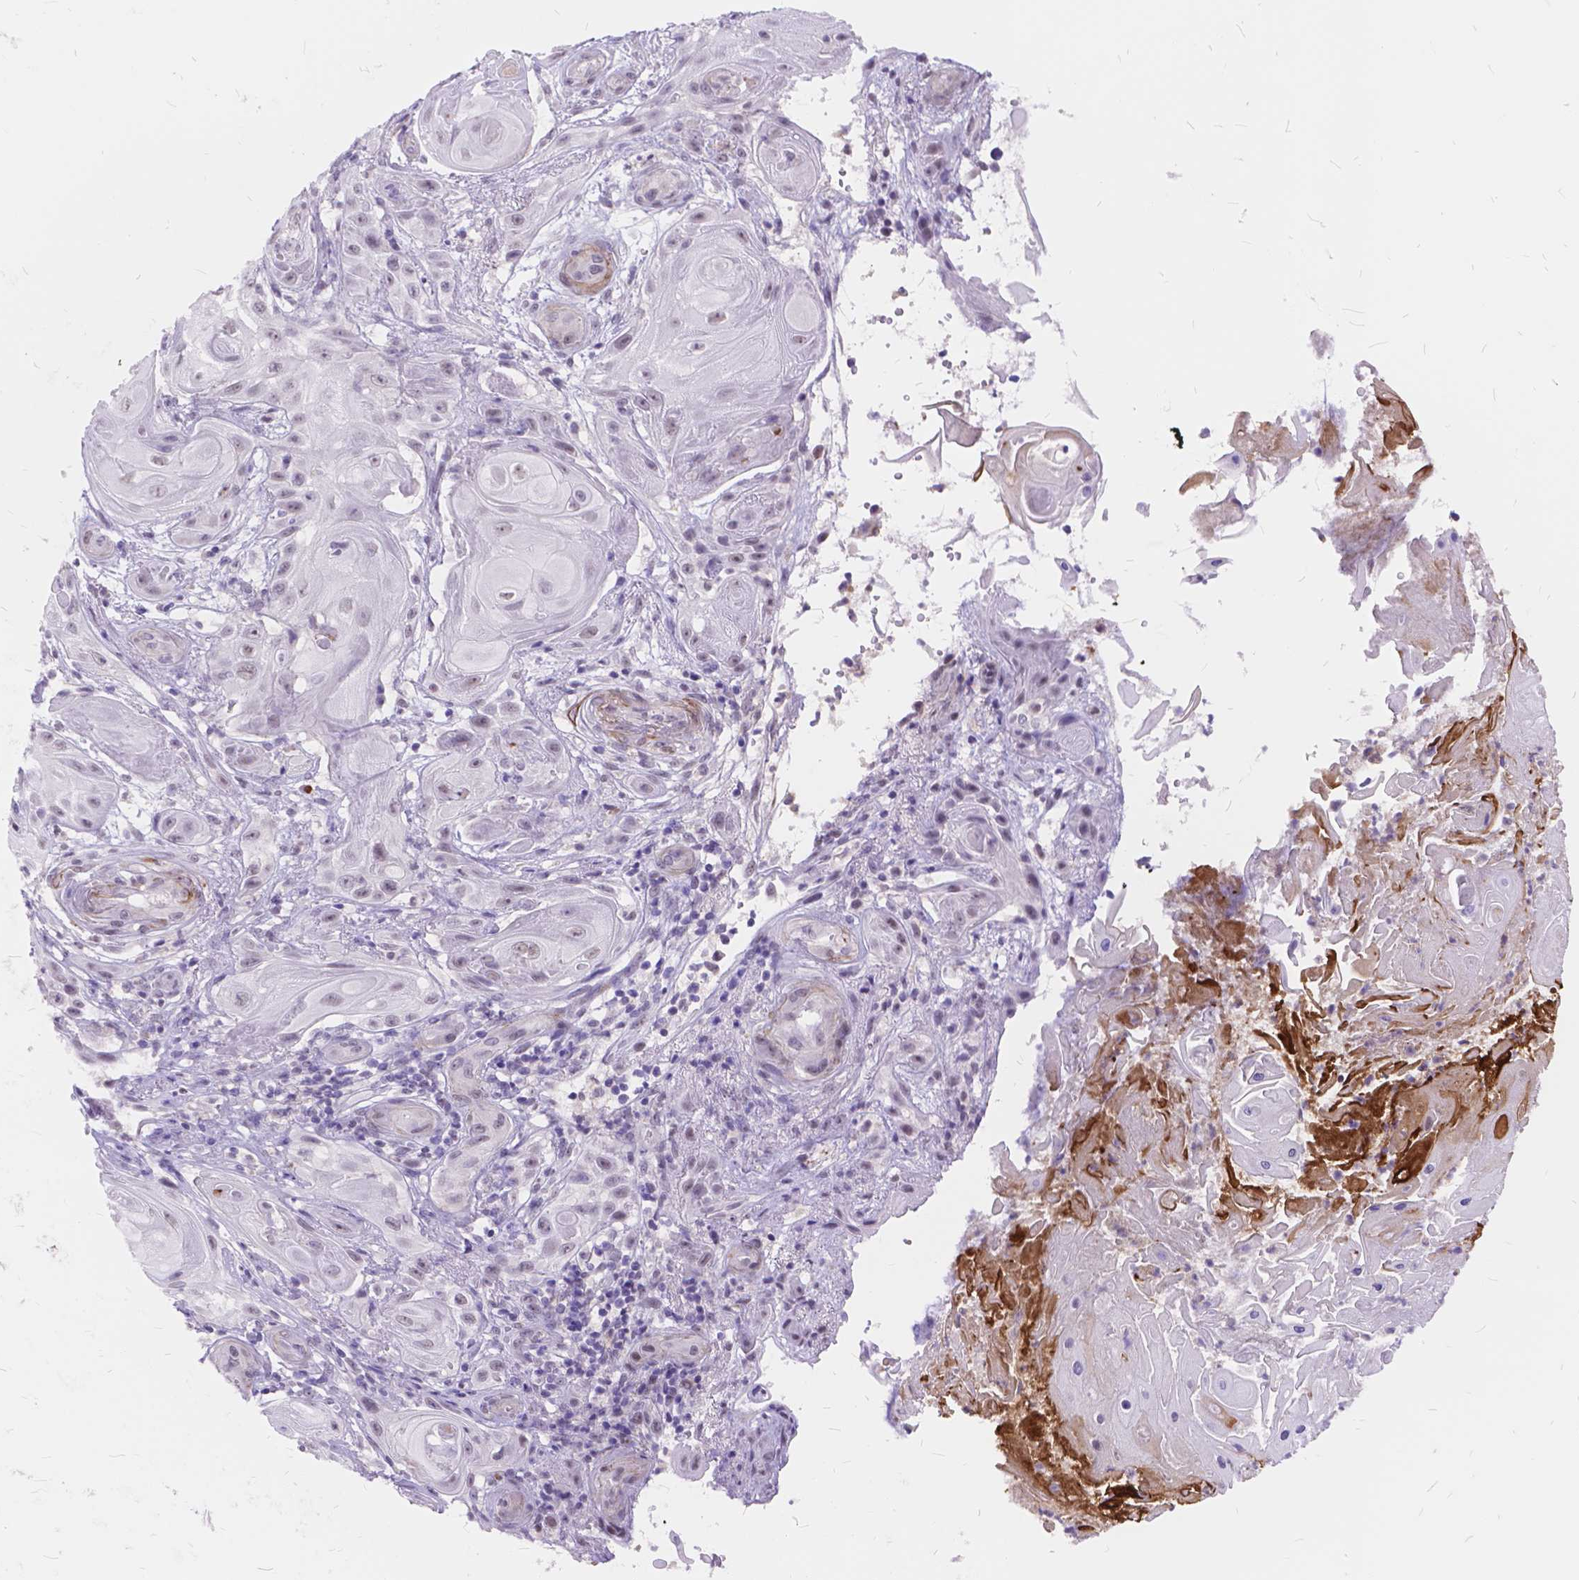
{"staining": {"intensity": "negative", "quantity": "none", "location": "none"}, "tissue": "skin cancer", "cell_type": "Tumor cells", "image_type": "cancer", "snomed": [{"axis": "morphology", "description": "Squamous cell carcinoma, NOS"}, {"axis": "topography", "description": "Skin"}], "caption": "Immunohistochemistry micrograph of skin cancer stained for a protein (brown), which exhibits no staining in tumor cells.", "gene": "MAN2C1", "patient": {"sex": "male", "age": 62}}